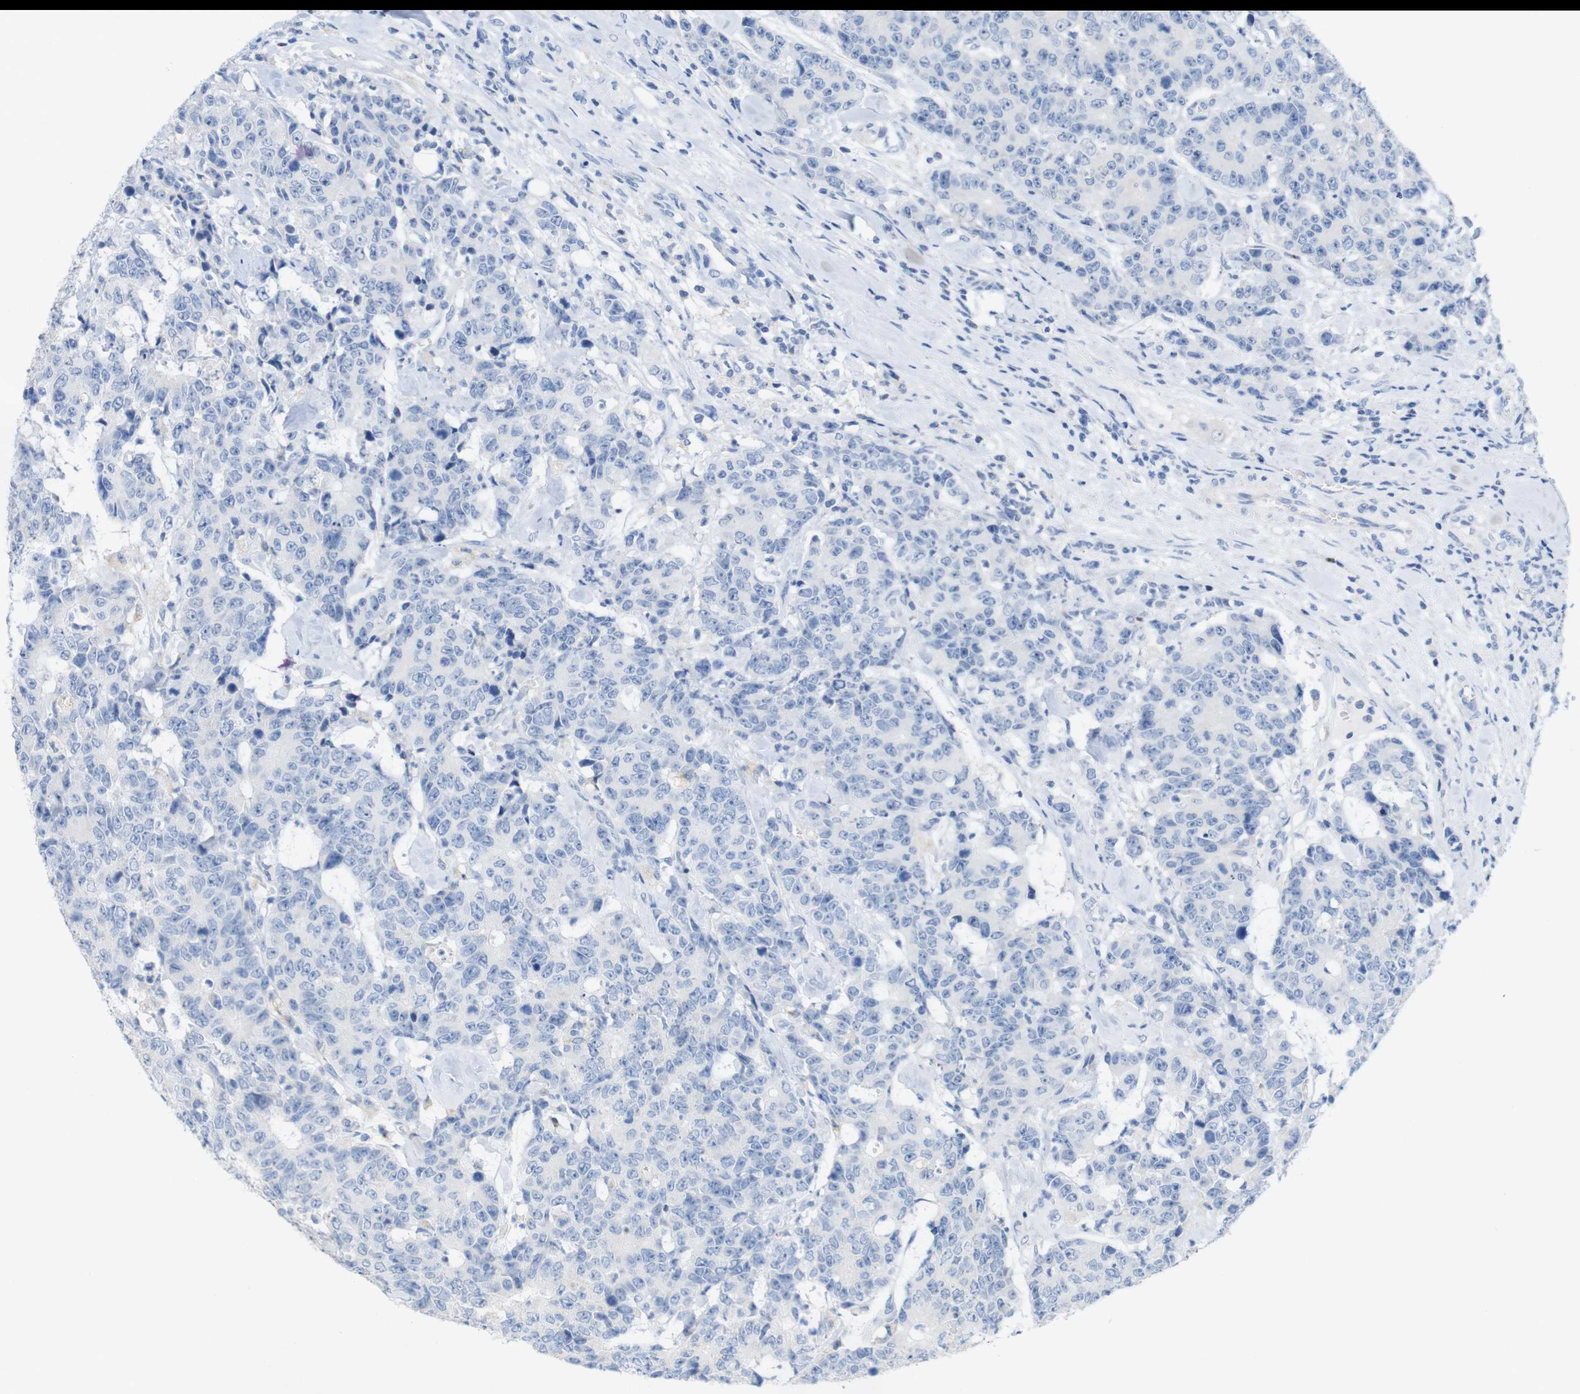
{"staining": {"intensity": "negative", "quantity": "none", "location": "none"}, "tissue": "colorectal cancer", "cell_type": "Tumor cells", "image_type": "cancer", "snomed": [{"axis": "morphology", "description": "Adenocarcinoma, NOS"}, {"axis": "topography", "description": "Colon"}], "caption": "Histopathology image shows no significant protein staining in tumor cells of adenocarcinoma (colorectal). (DAB (3,3'-diaminobenzidine) immunohistochemistry (IHC) with hematoxylin counter stain).", "gene": "LAG3", "patient": {"sex": "female", "age": 86}}